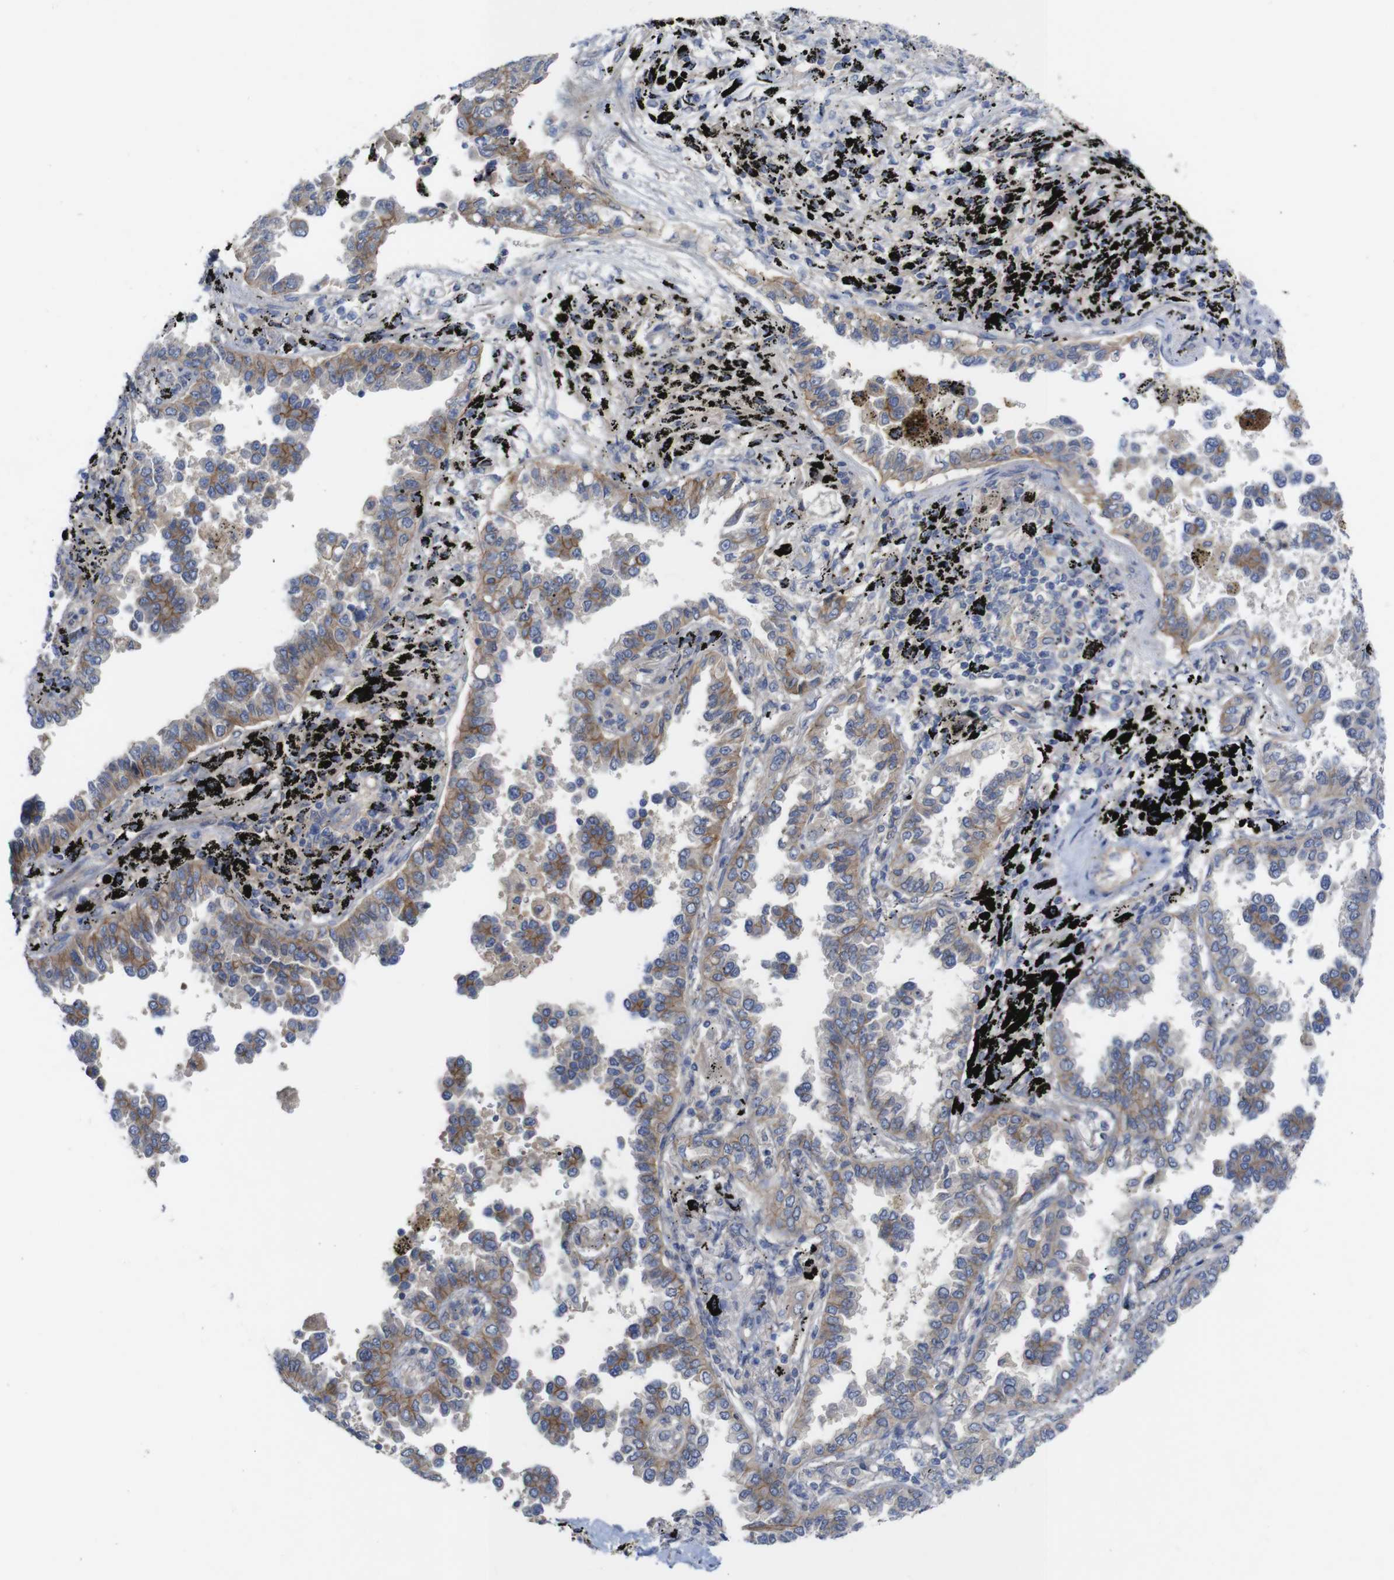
{"staining": {"intensity": "moderate", "quantity": "25%-75%", "location": "cytoplasmic/membranous"}, "tissue": "lung cancer", "cell_type": "Tumor cells", "image_type": "cancer", "snomed": [{"axis": "morphology", "description": "Normal tissue, NOS"}, {"axis": "morphology", "description": "Adenocarcinoma, NOS"}, {"axis": "topography", "description": "Lung"}], "caption": "This micrograph displays lung cancer (adenocarcinoma) stained with IHC to label a protein in brown. The cytoplasmic/membranous of tumor cells show moderate positivity for the protein. Nuclei are counter-stained blue.", "gene": "KIDINS220", "patient": {"sex": "male", "age": 59}}